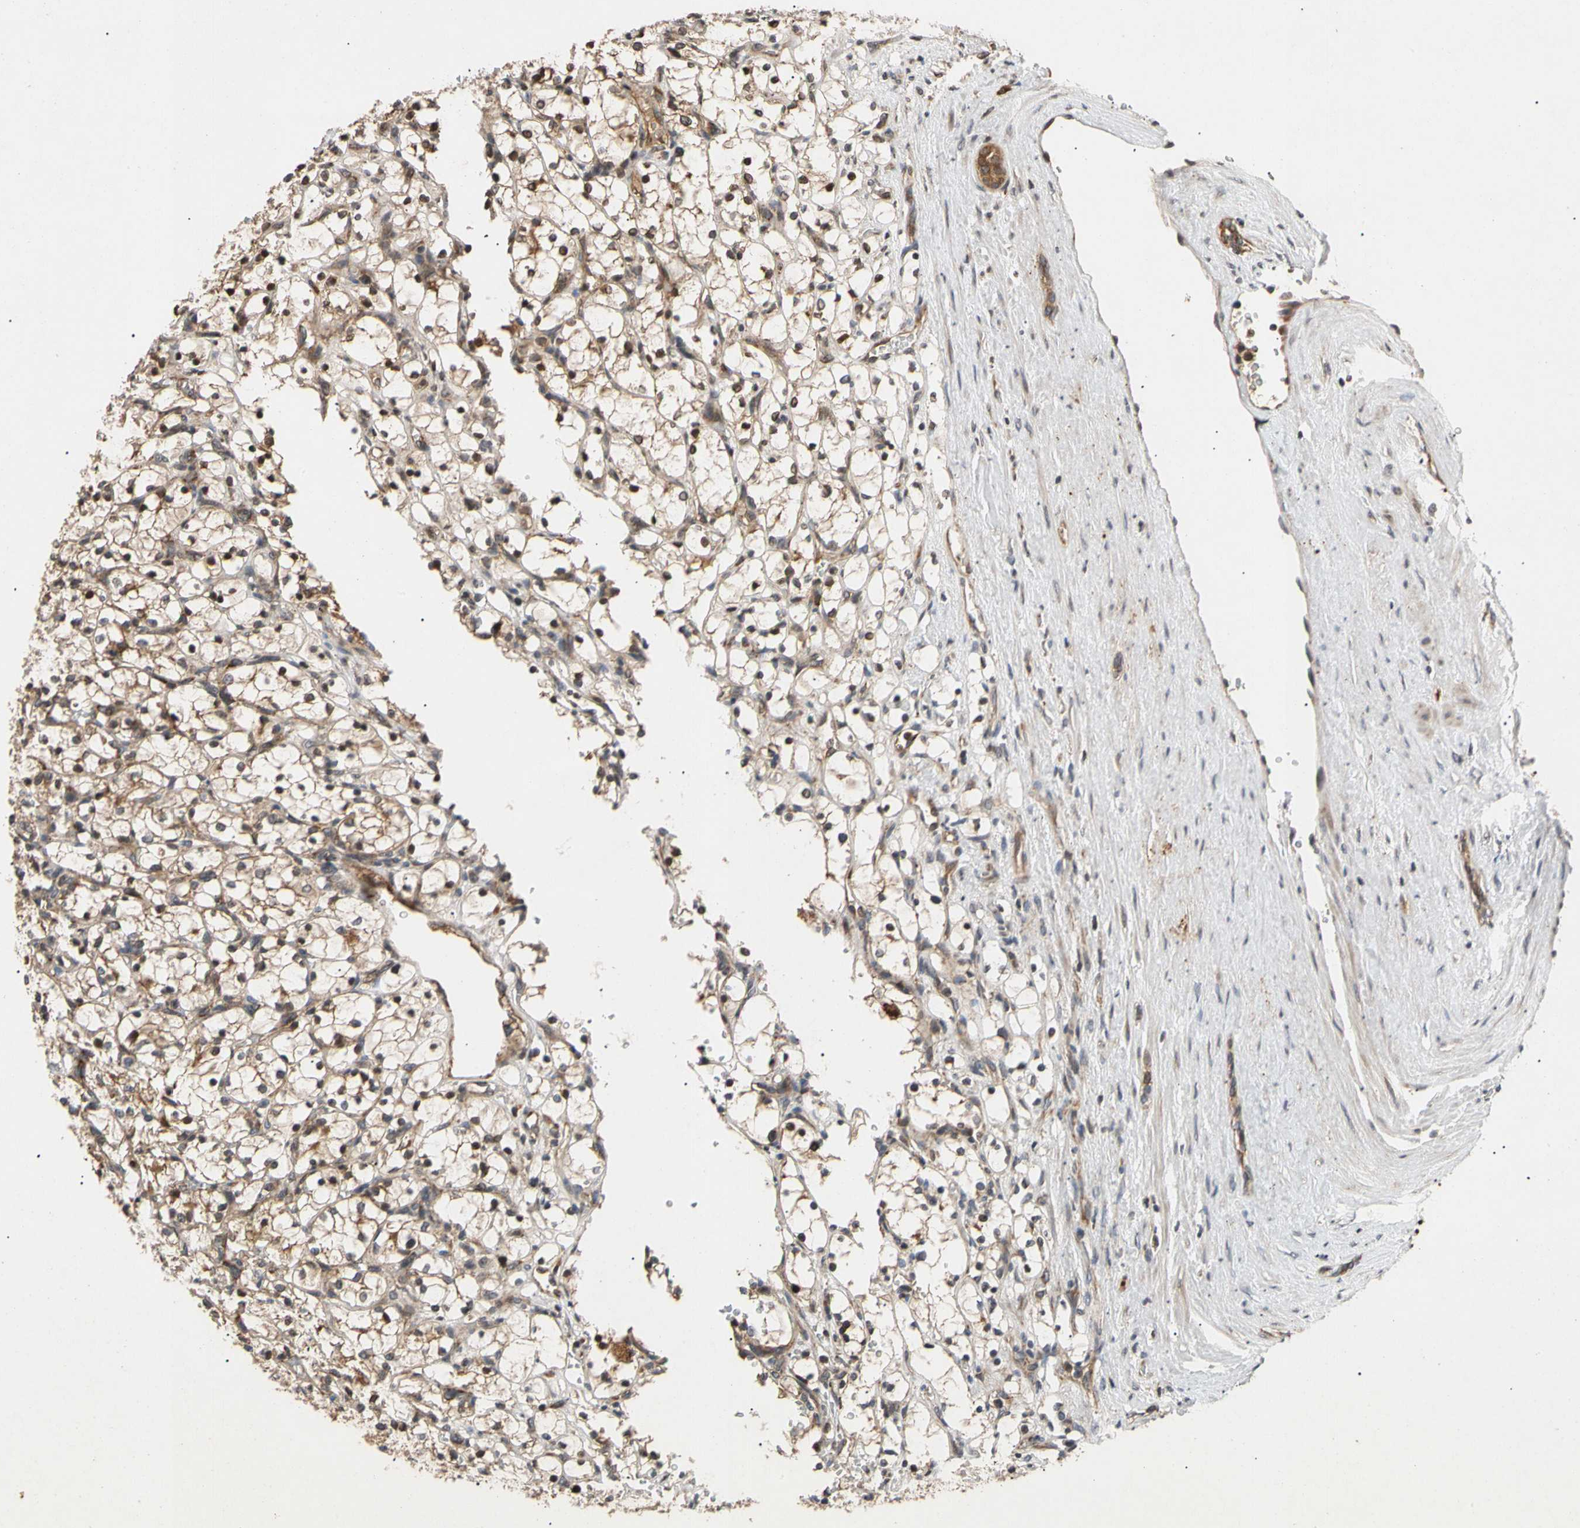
{"staining": {"intensity": "strong", "quantity": ">75%", "location": "cytoplasmic/membranous,nuclear"}, "tissue": "renal cancer", "cell_type": "Tumor cells", "image_type": "cancer", "snomed": [{"axis": "morphology", "description": "Adenocarcinoma, NOS"}, {"axis": "topography", "description": "Kidney"}], "caption": "Adenocarcinoma (renal) stained with a brown dye displays strong cytoplasmic/membranous and nuclear positive staining in approximately >75% of tumor cells.", "gene": "MRPS22", "patient": {"sex": "female", "age": 69}}